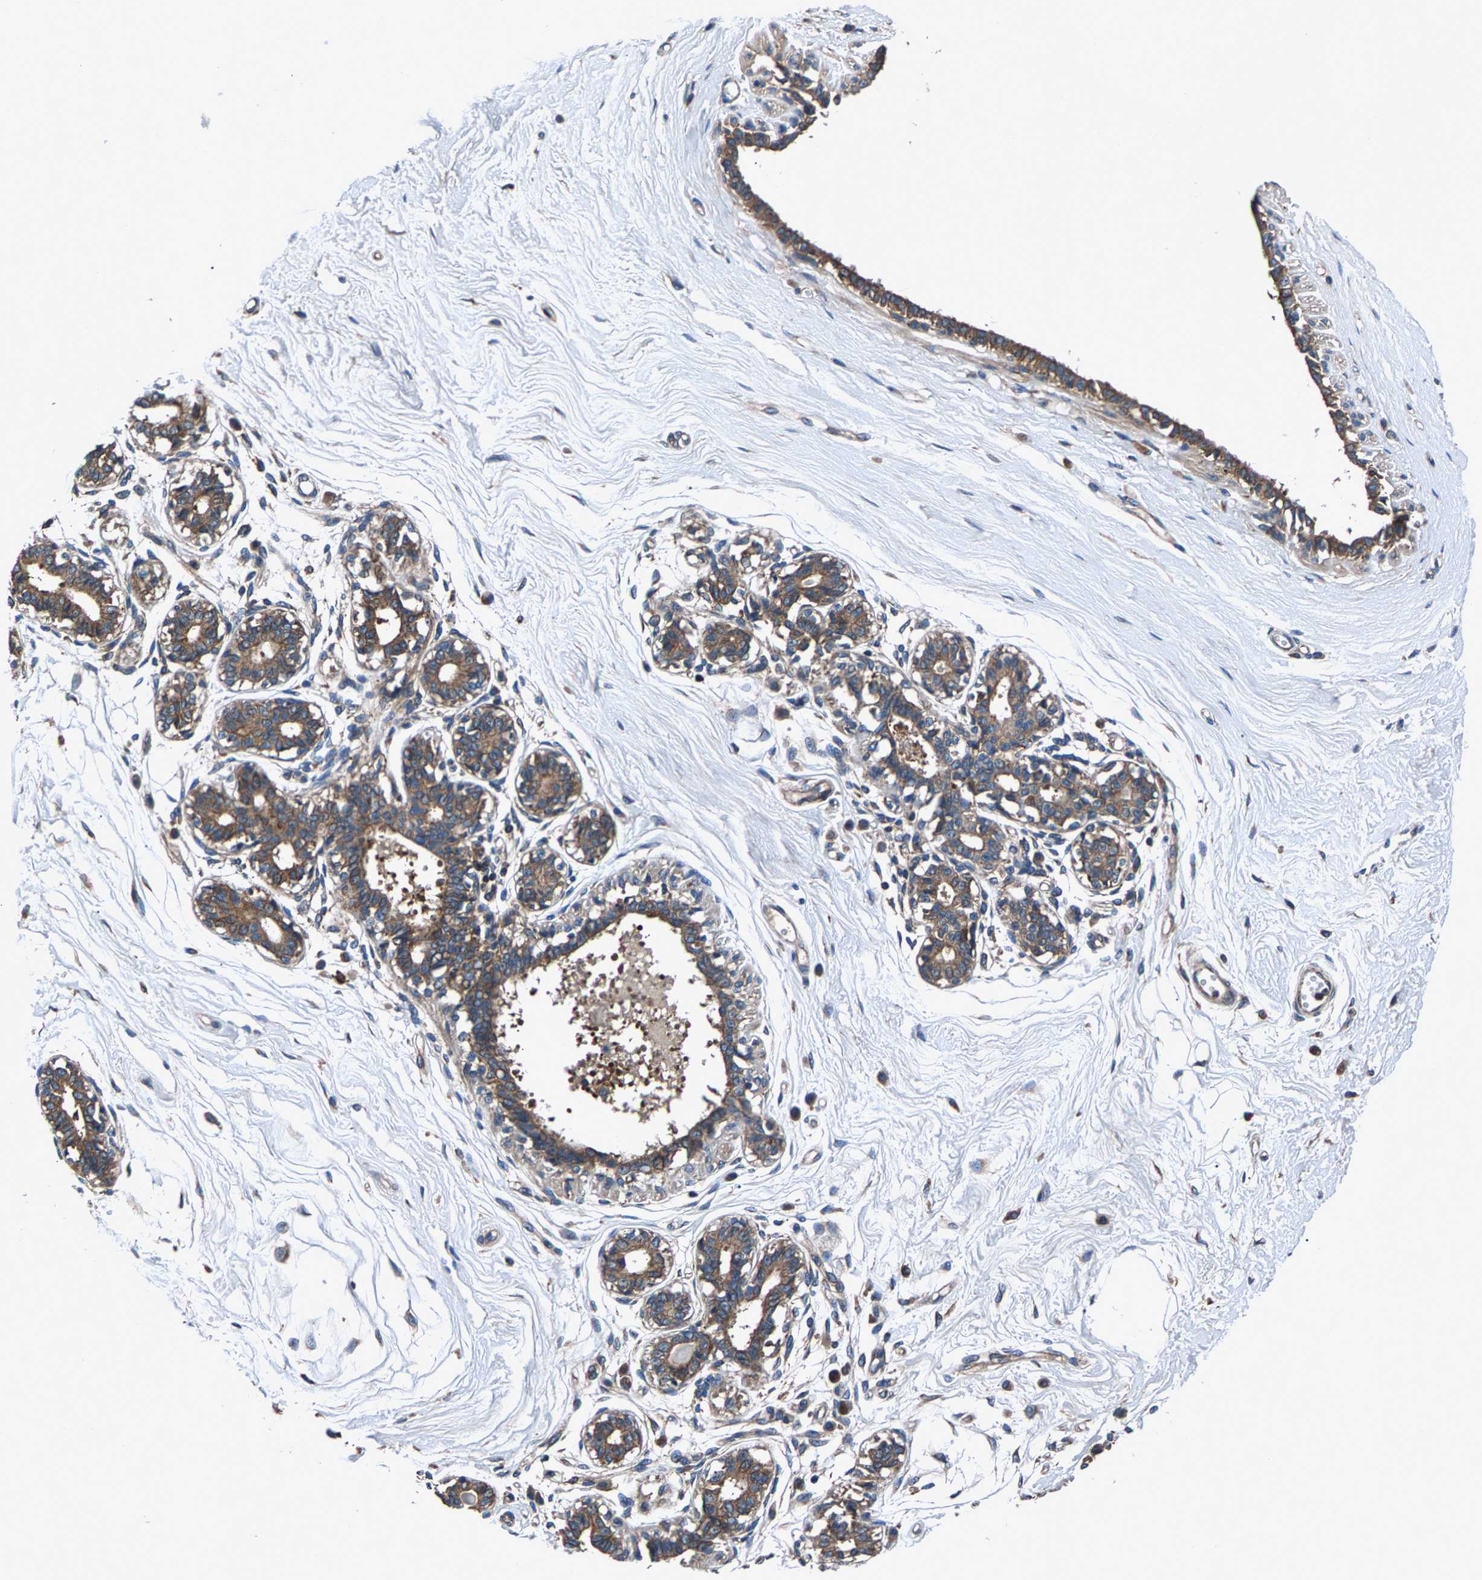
{"staining": {"intensity": "negative", "quantity": "none", "location": "none"}, "tissue": "breast", "cell_type": "Adipocytes", "image_type": "normal", "snomed": [{"axis": "morphology", "description": "Normal tissue, NOS"}, {"axis": "topography", "description": "Breast"}], "caption": "IHC of benign breast demonstrates no positivity in adipocytes.", "gene": "LPCAT1", "patient": {"sex": "female", "age": 45}}